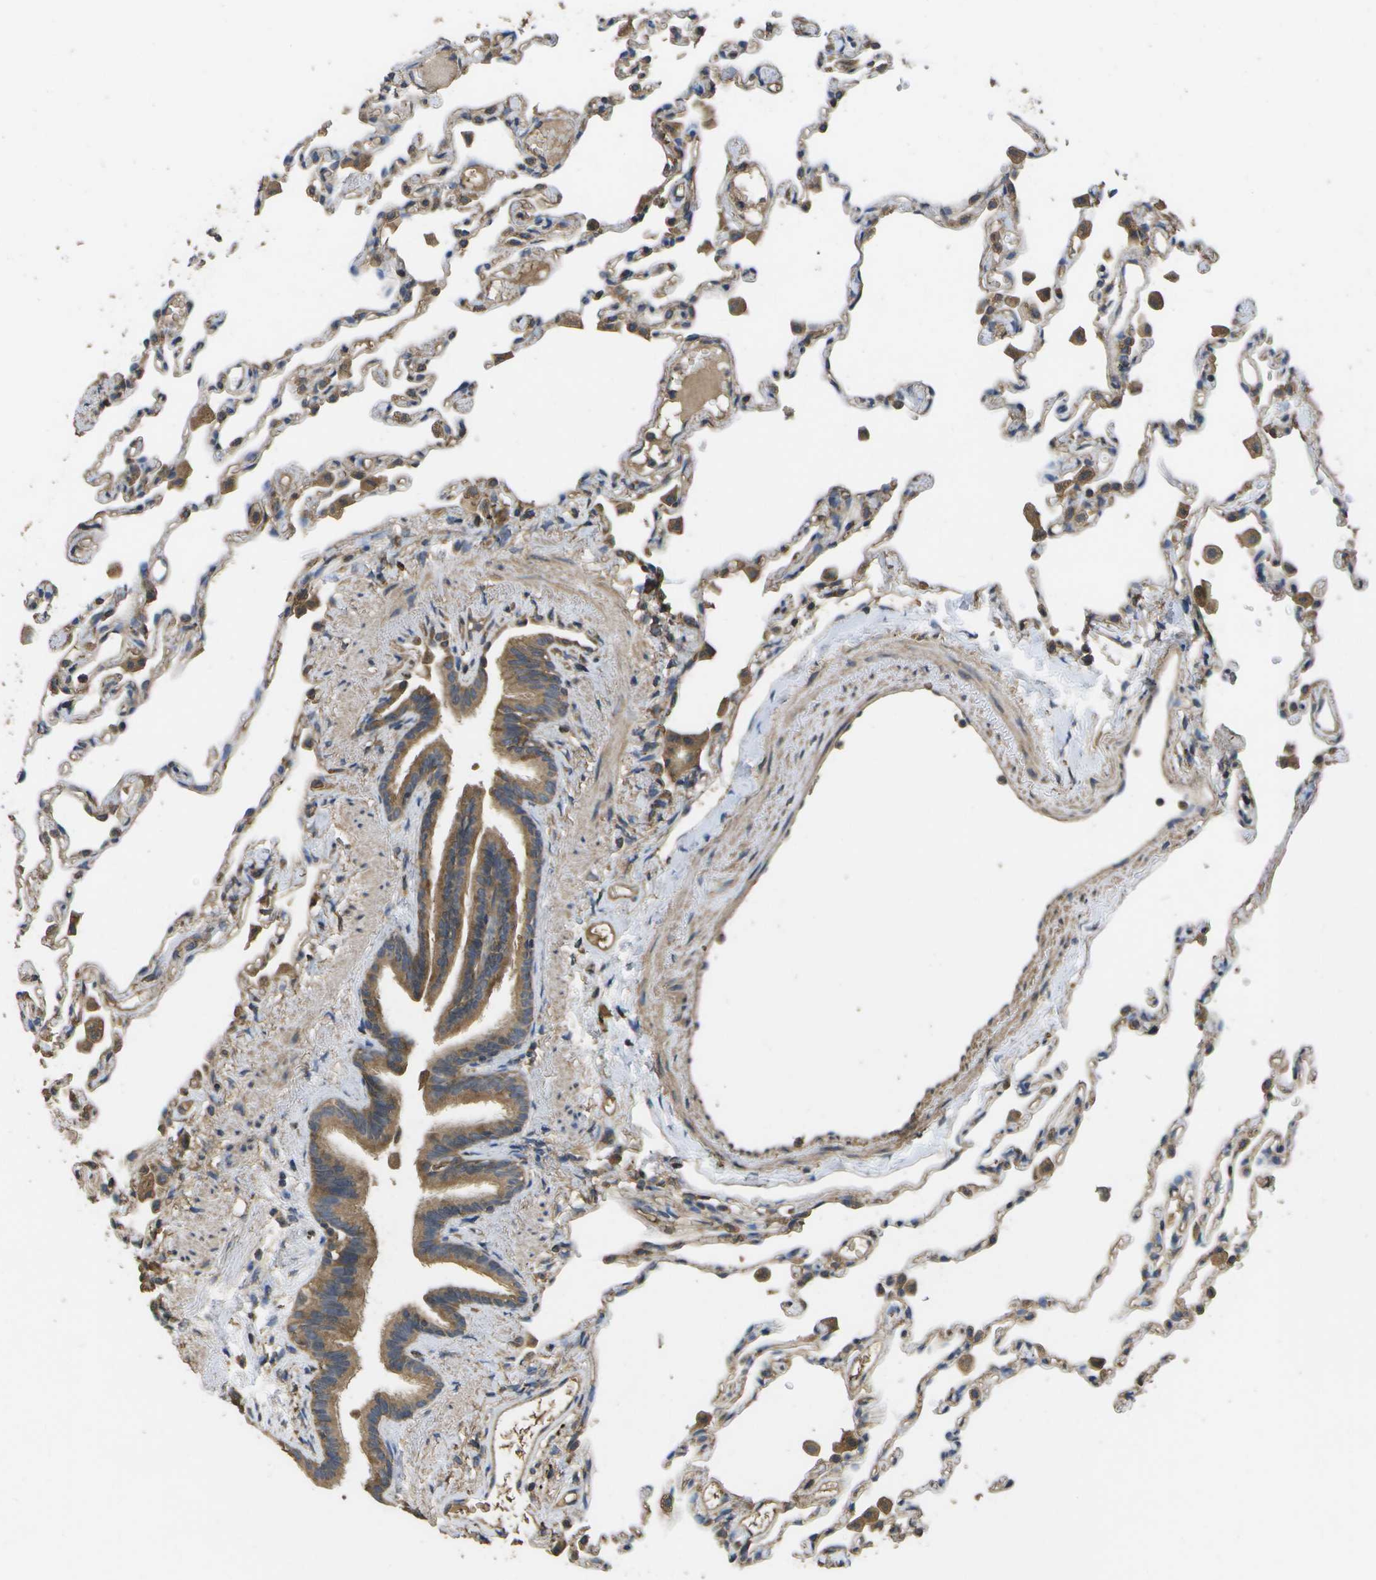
{"staining": {"intensity": "weak", "quantity": "25%-75%", "location": "cytoplasmic/membranous"}, "tissue": "lung", "cell_type": "Alveolar cells", "image_type": "normal", "snomed": [{"axis": "morphology", "description": "Normal tissue, NOS"}, {"axis": "topography", "description": "Lung"}], "caption": "Protein positivity by immunohistochemistry shows weak cytoplasmic/membranous positivity in about 25%-75% of alveolar cells in benign lung.", "gene": "SACS", "patient": {"sex": "female", "age": 49}}